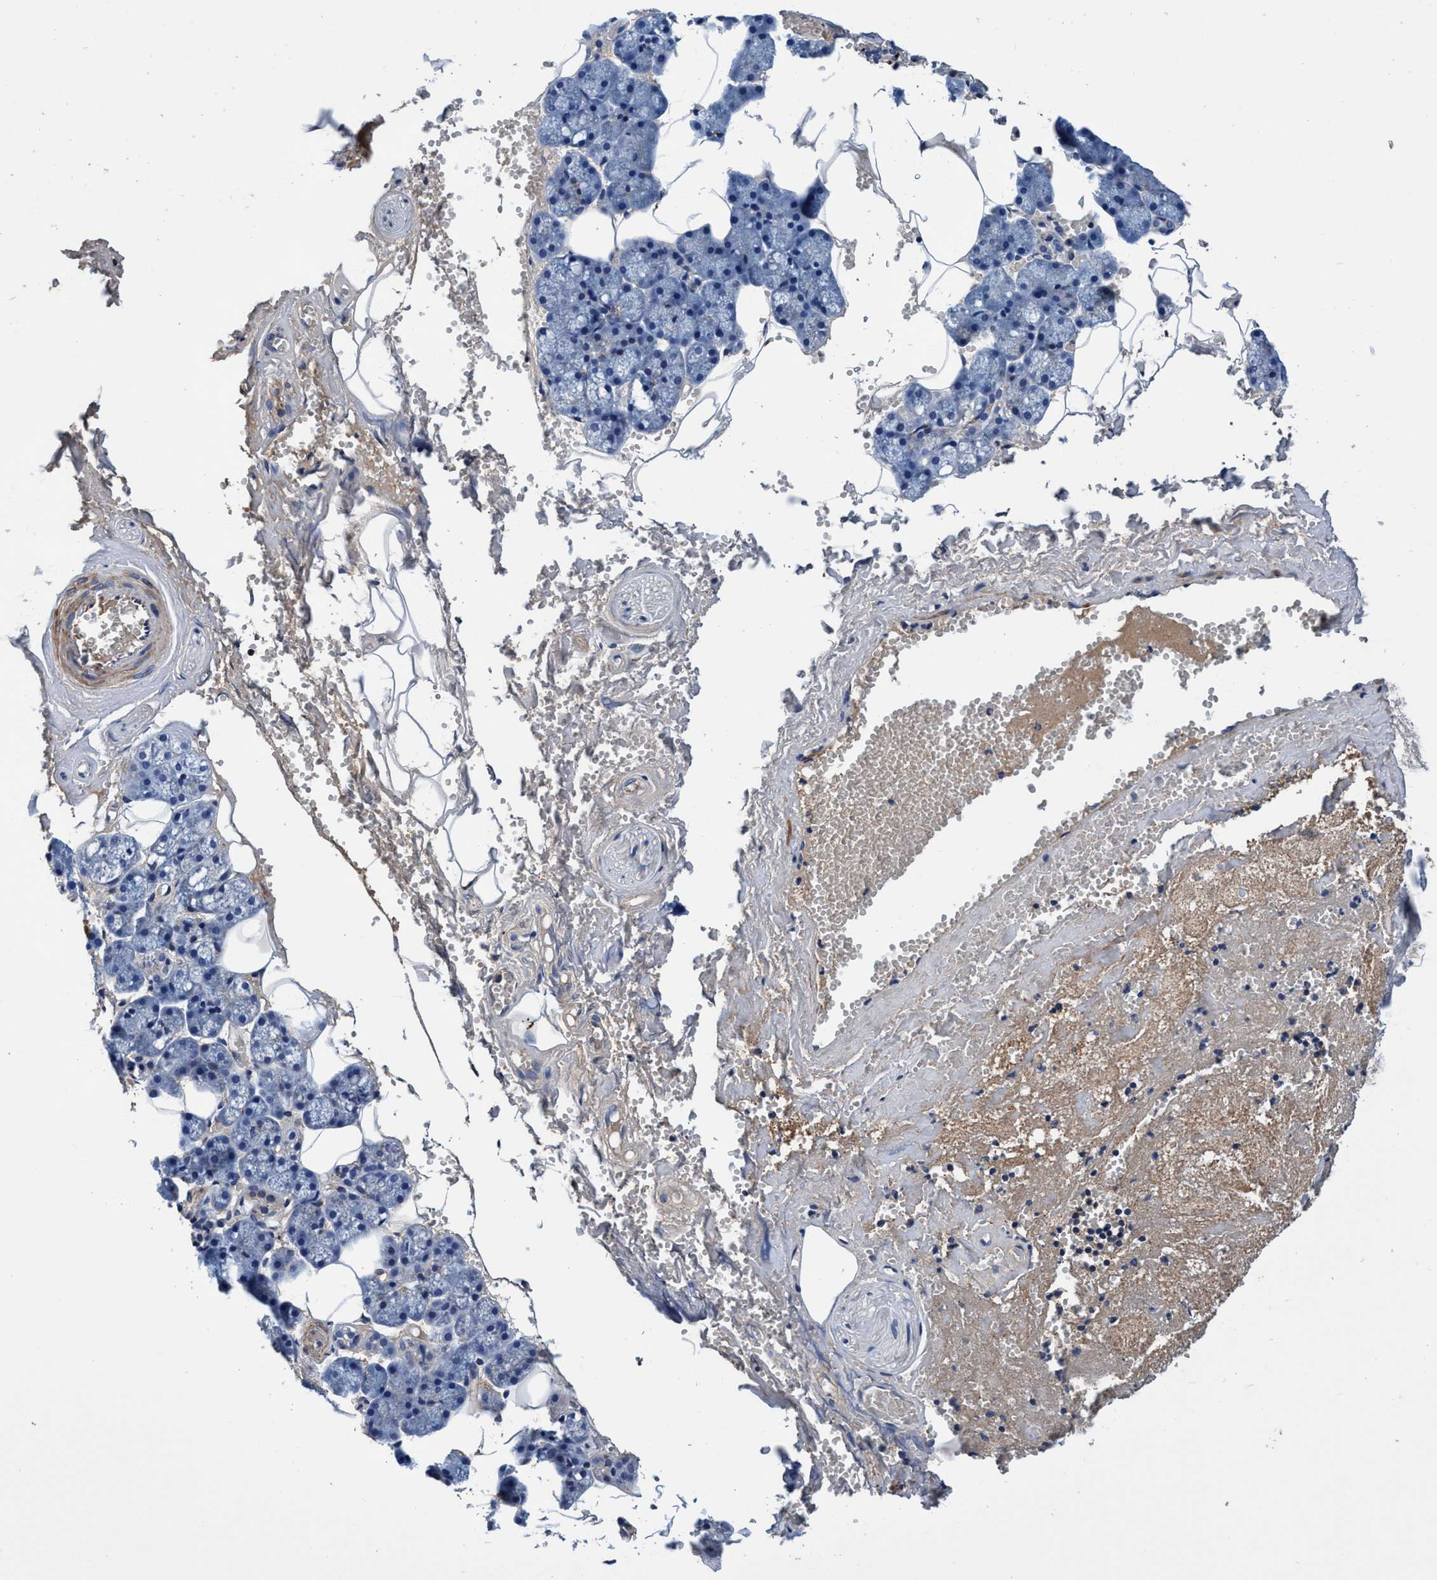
{"staining": {"intensity": "negative", "quantity": "none", "location": "none"}, "tissue": "salivary gland", "cell_type": "Glandular cells", "image_type": "normal", "snomed": [{"axis": "morphology", "description": "Normal tissue, NOS"}, {"axis": "topography", "description": "Salivary gland"}], "caption": "Immunohistochemistry (IHC) photomicrograph of unremarkable salivary gland: human salivary gland stained with DAB (3,3'-diaminobenzidine) exhibits no significant protein positivity in glandular cells.", "gene": "RNF208", "patient": {"sex": "male", "age": 62}}